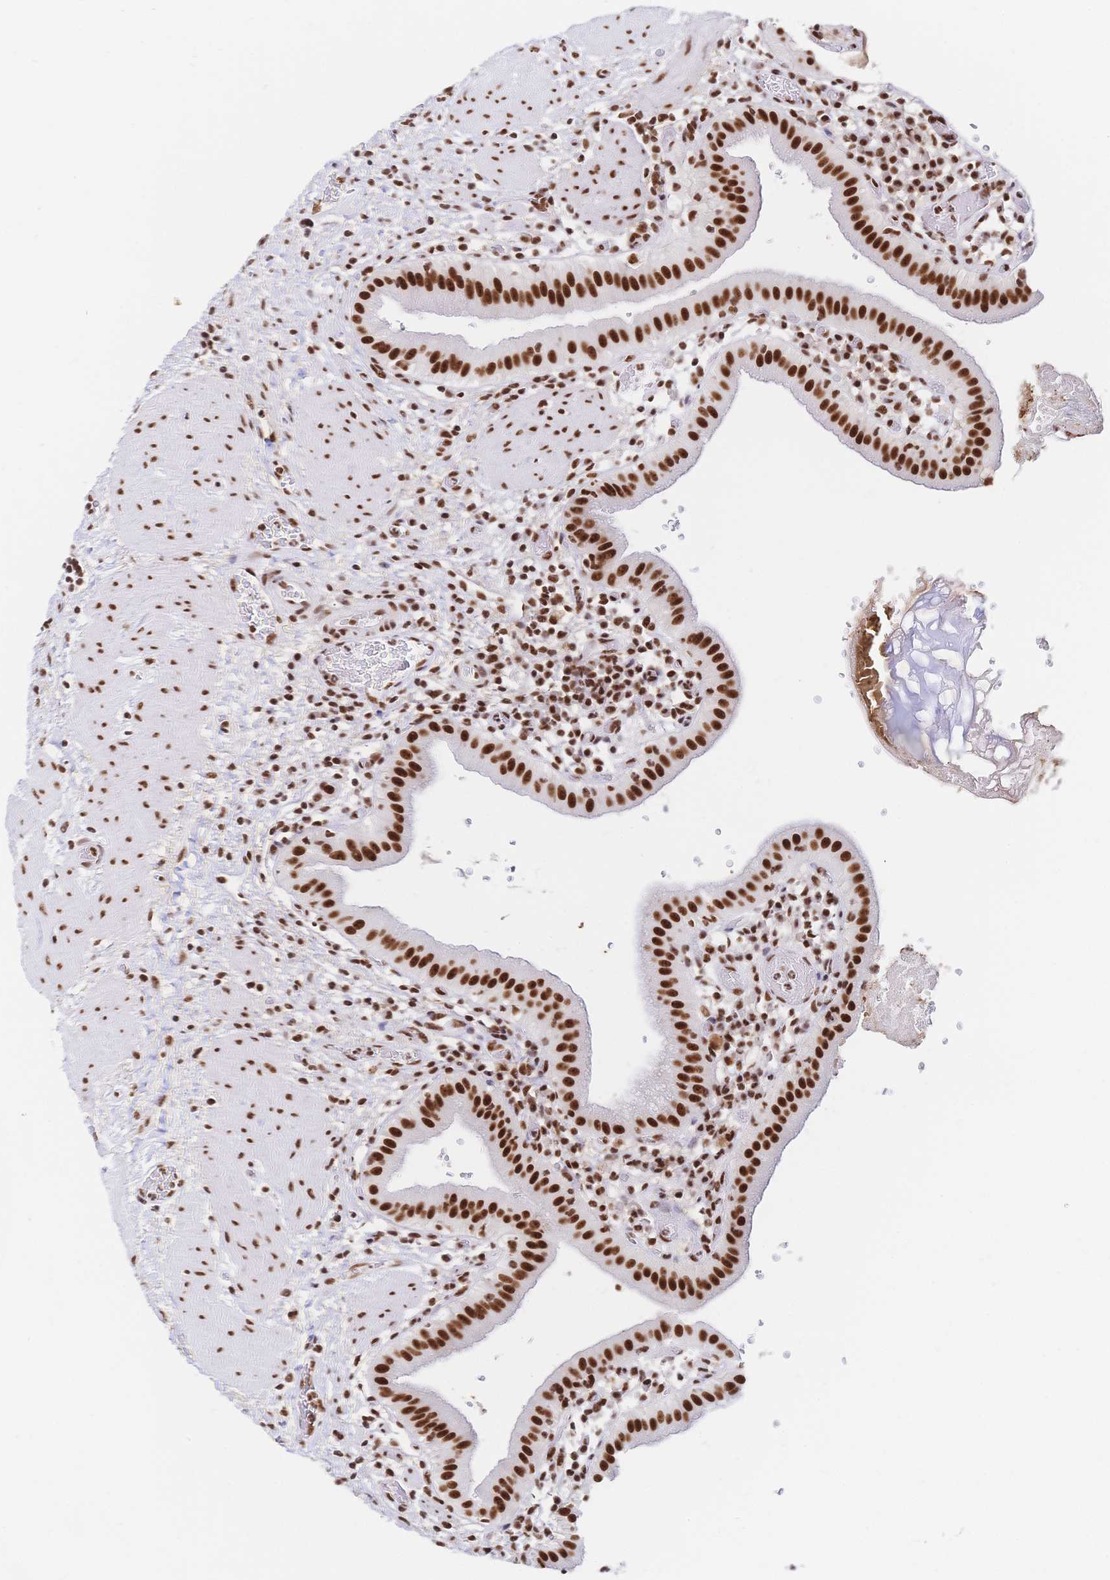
{"staining": {"intensity": "strong", "quantity": ">75%", "location": "nuclear"}, "tissue": "gallbladder", "cell_type": "Glandular cells", "image_type": "normal", "snomed": [{"axis": "morphology", "description": "Normal tissue, NOS"}, {"axis": "topography", "description": "Gallbladder"}], "caption": "Immunohistochemistry of unremarkable gallbladder reveals high levels of strong nuclear staining in about >75% of glandular cells.", "gene": "SRSF1", "patient": {"sex": "male", "age": 26}}